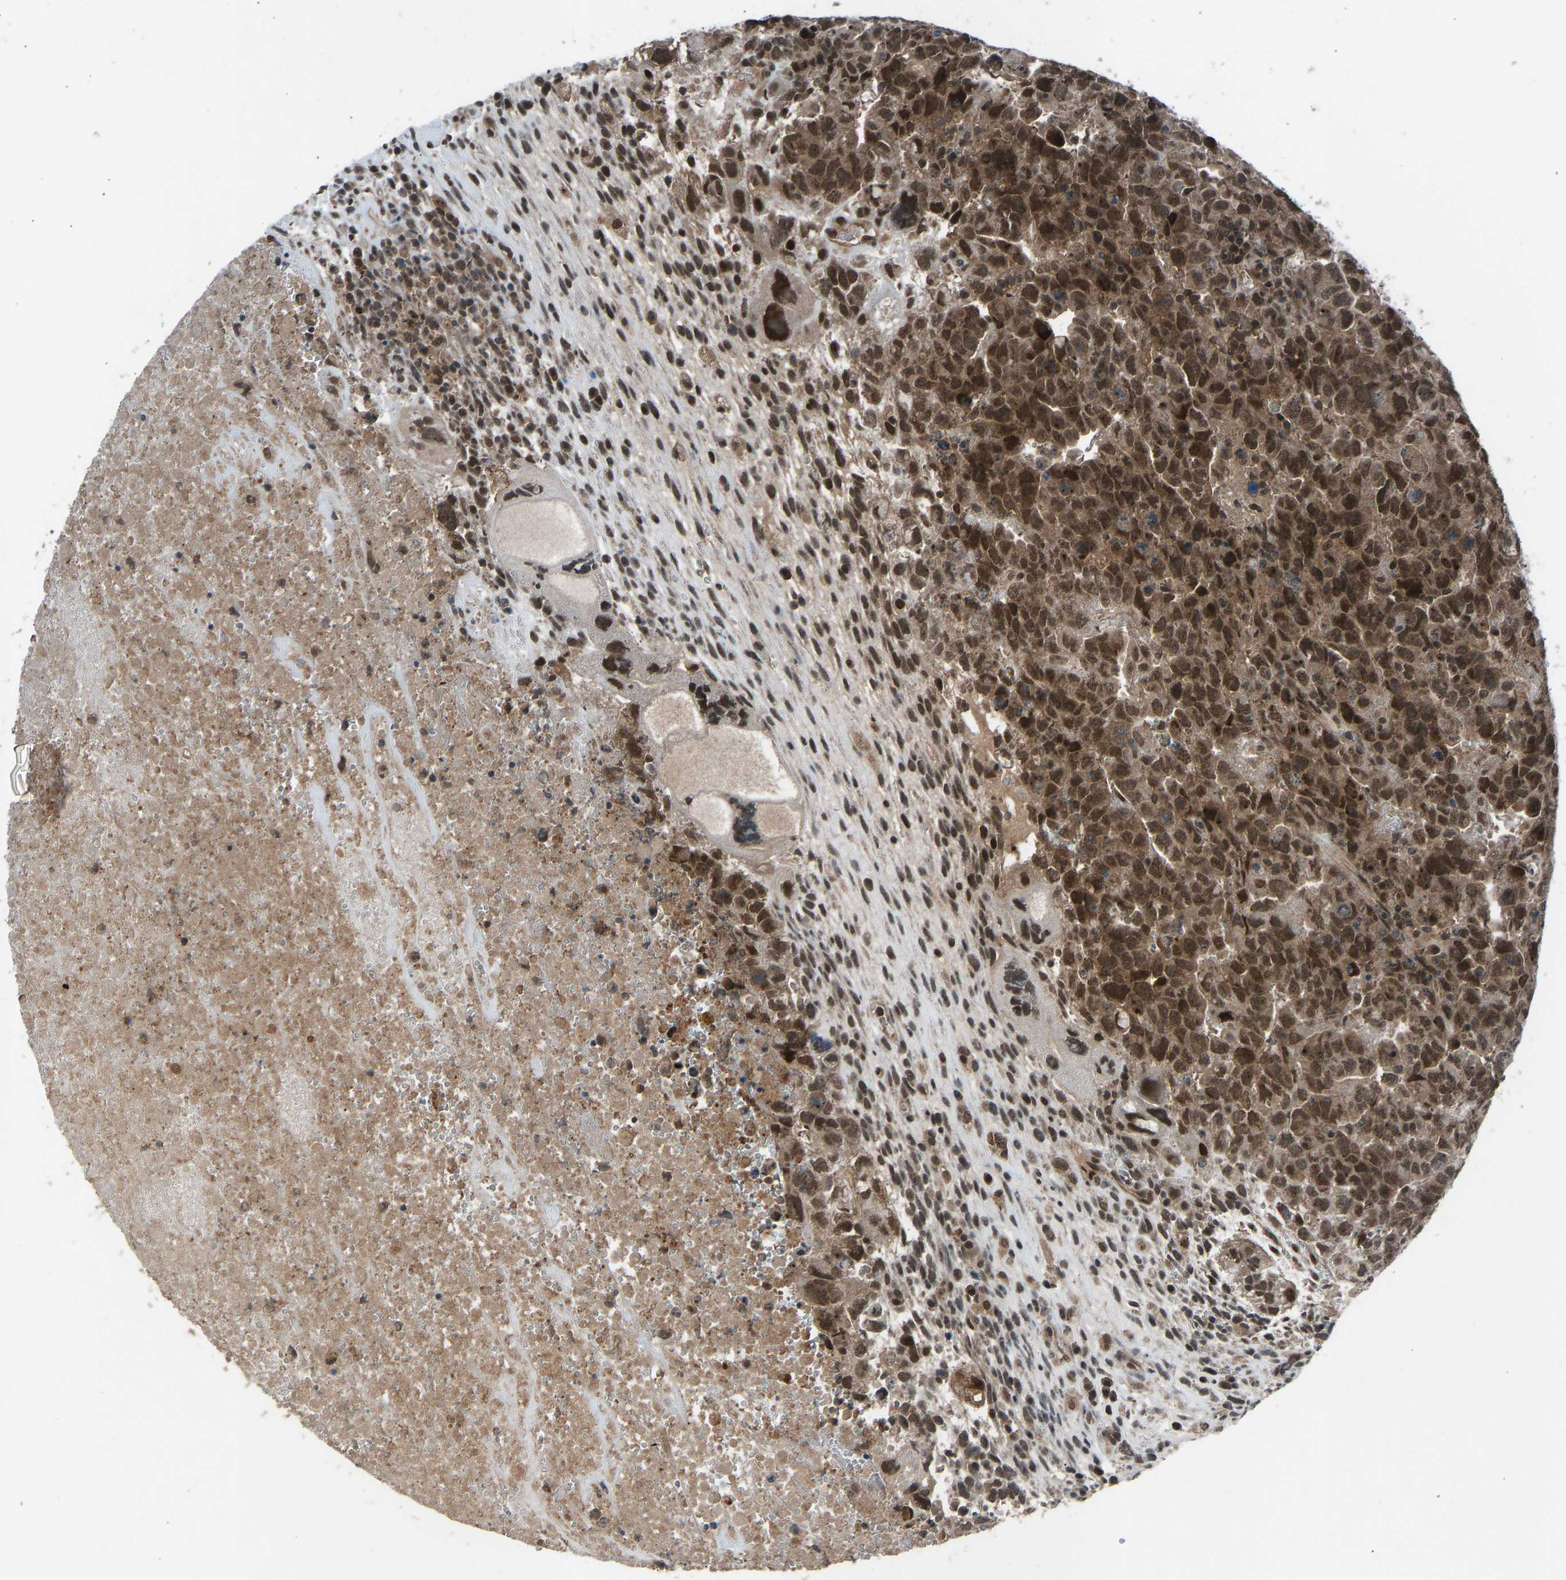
{"staining": {"intensity": "strong", "quantity": ">75%", "location": "cytoplasmic/membranous,nuclear"}, "tissue": "testis cancer", "cell_type": "Tumor cells", "image_type": "cancer", "snomed": [{"axis": "morphology", "description": "Carcinoma, Embryonal, NOS"}, {"axis": "topography", "description": "Testis"}], "caption": "Tumor cells reveal strong cytoplasmic/membranous and nuclear expression in about >75% of cells in testis cancer (embryonal carcinoma).", "gene": "SLC43A1", "patient": {"sex": "male", "age": 28}}